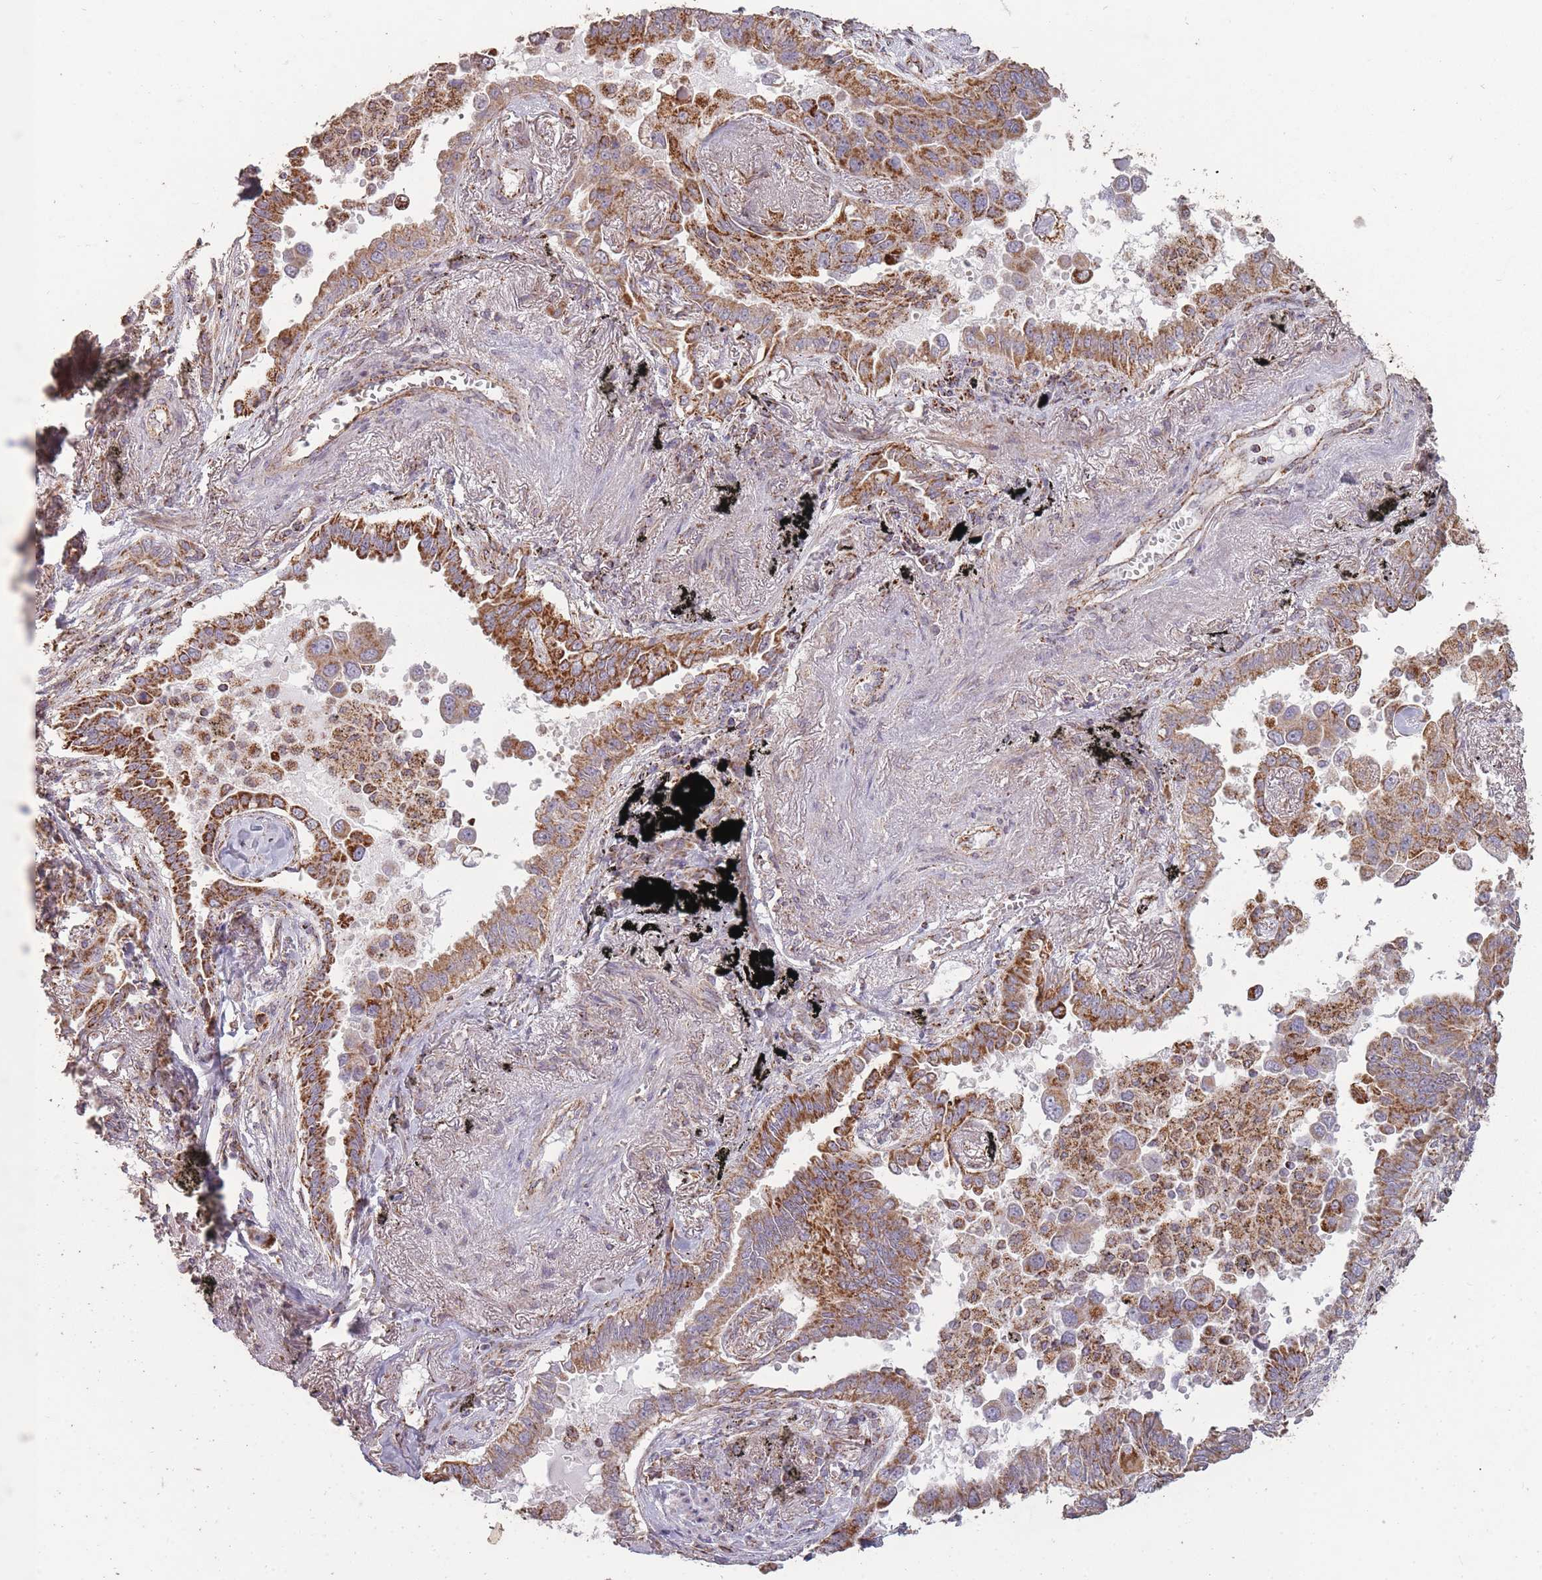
{"staining": {"intensity": "strong", "quantity": ">75%", "location": "cytoplasmic/membranous"}, "tissue": "lung cancer", "cell_type": "Tumor cells", "image_type": "cancer", "snomed": [{"axis": "morphology", "description": "Adenocarcinoma, NOS"}, {"axis": "topography", "description": "Lung"}], "caption": "This photomicrograph reveals immunohistochemistry (IHC) staining of human lung cancer, with high strong cytoplasmic/membranous expression in approximately >75% of tumor cells.", "gene": "CNOT8", "patient": {"sex": "male", "age": 67}}